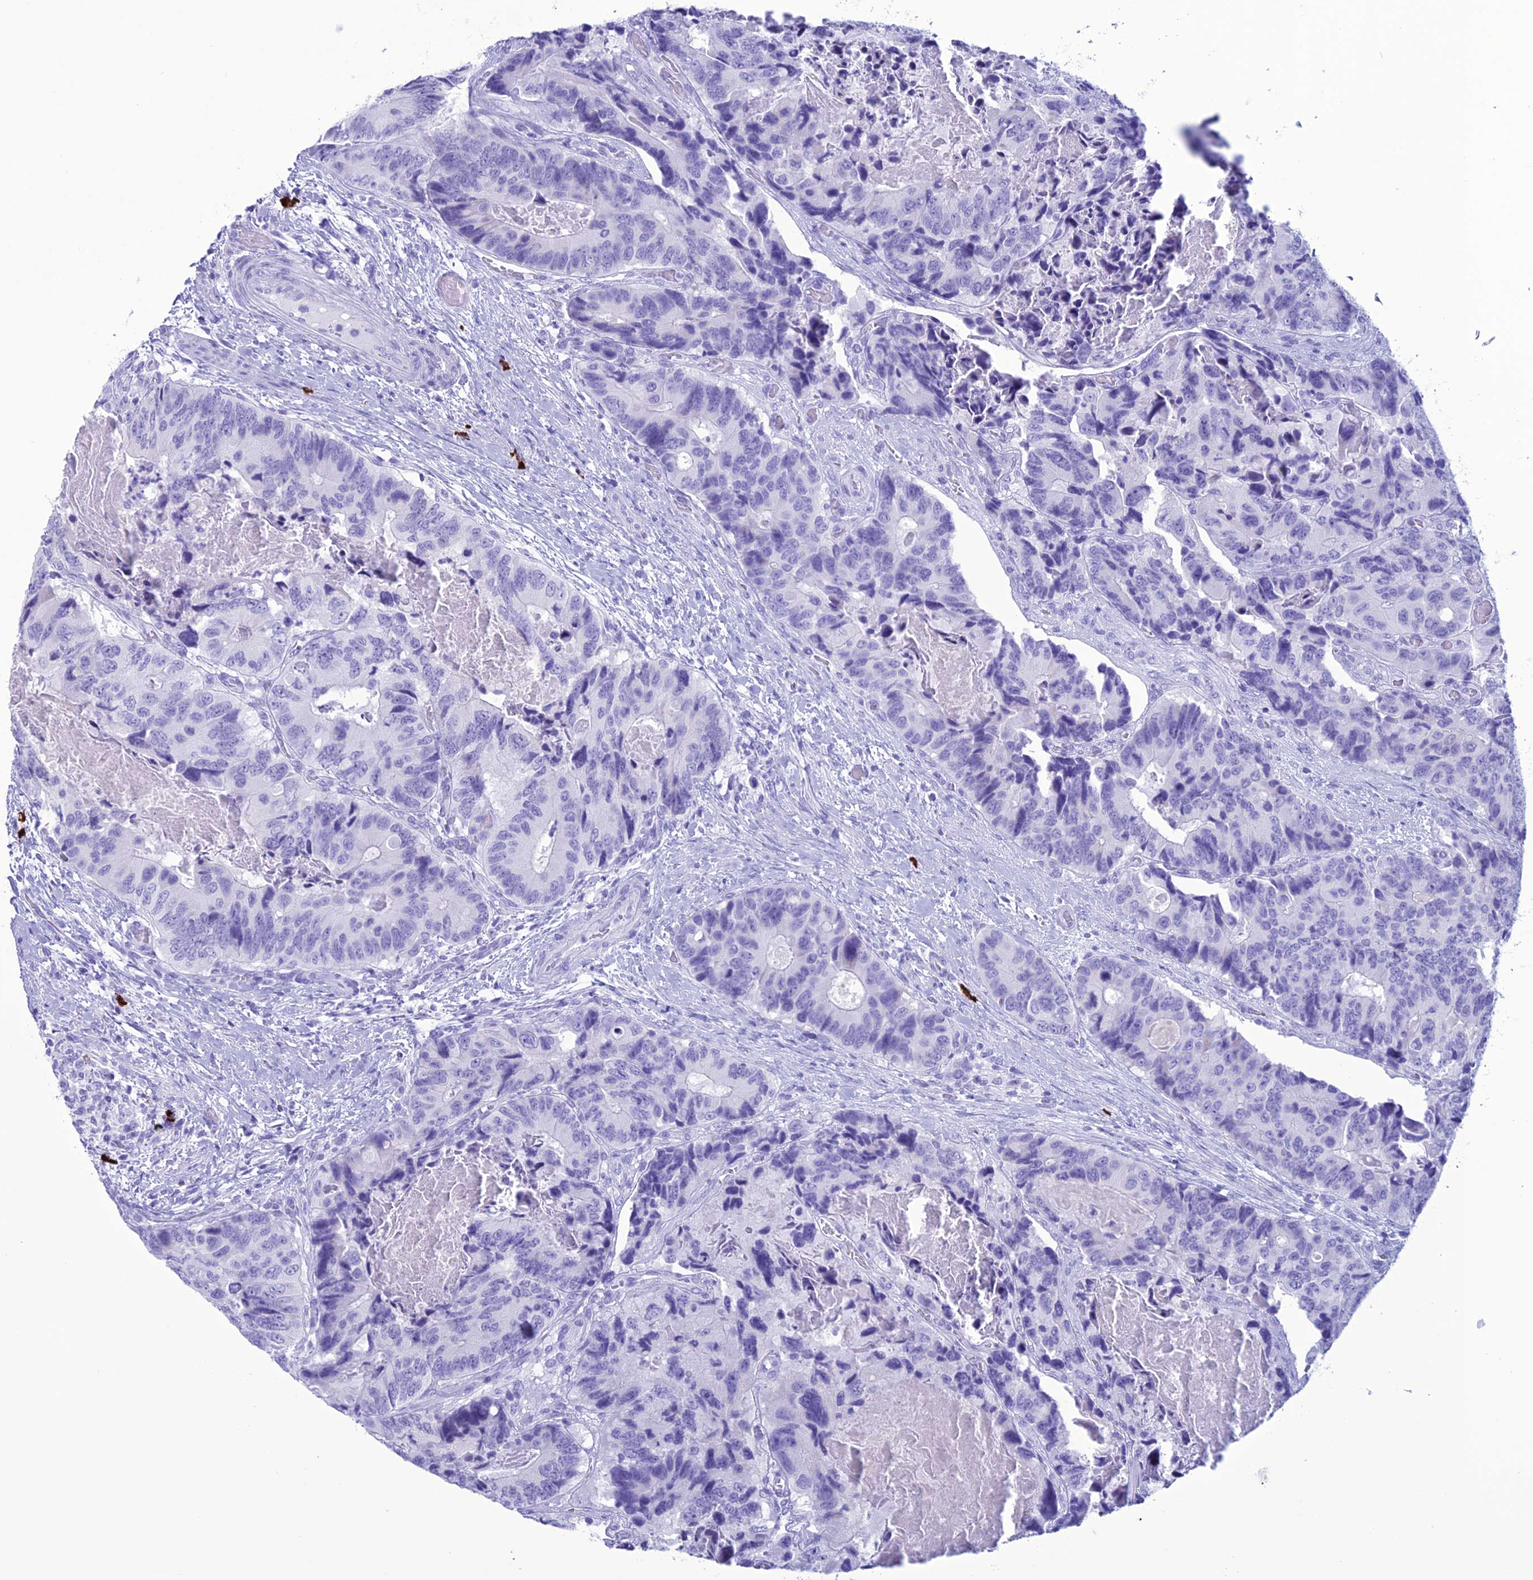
{"staining": {"intensity": "negative", "quantity": "none", "location": "none"}, "tissue": "colorectal cancer", "cell_type": "Tumor cells", "image_type": "cancer", "snomed": [{"axis": "morphology", "description": "Adenocarcinoma, NOS"}, {"axis": "topography", "description": "Colon"}], "caption": "The photomicrograph exhibits no staining of tumor cells in colorectal cancer (adenocarcinoma).", "gene": "MZB1", "patient": {"sex": "male", "age": 84}}